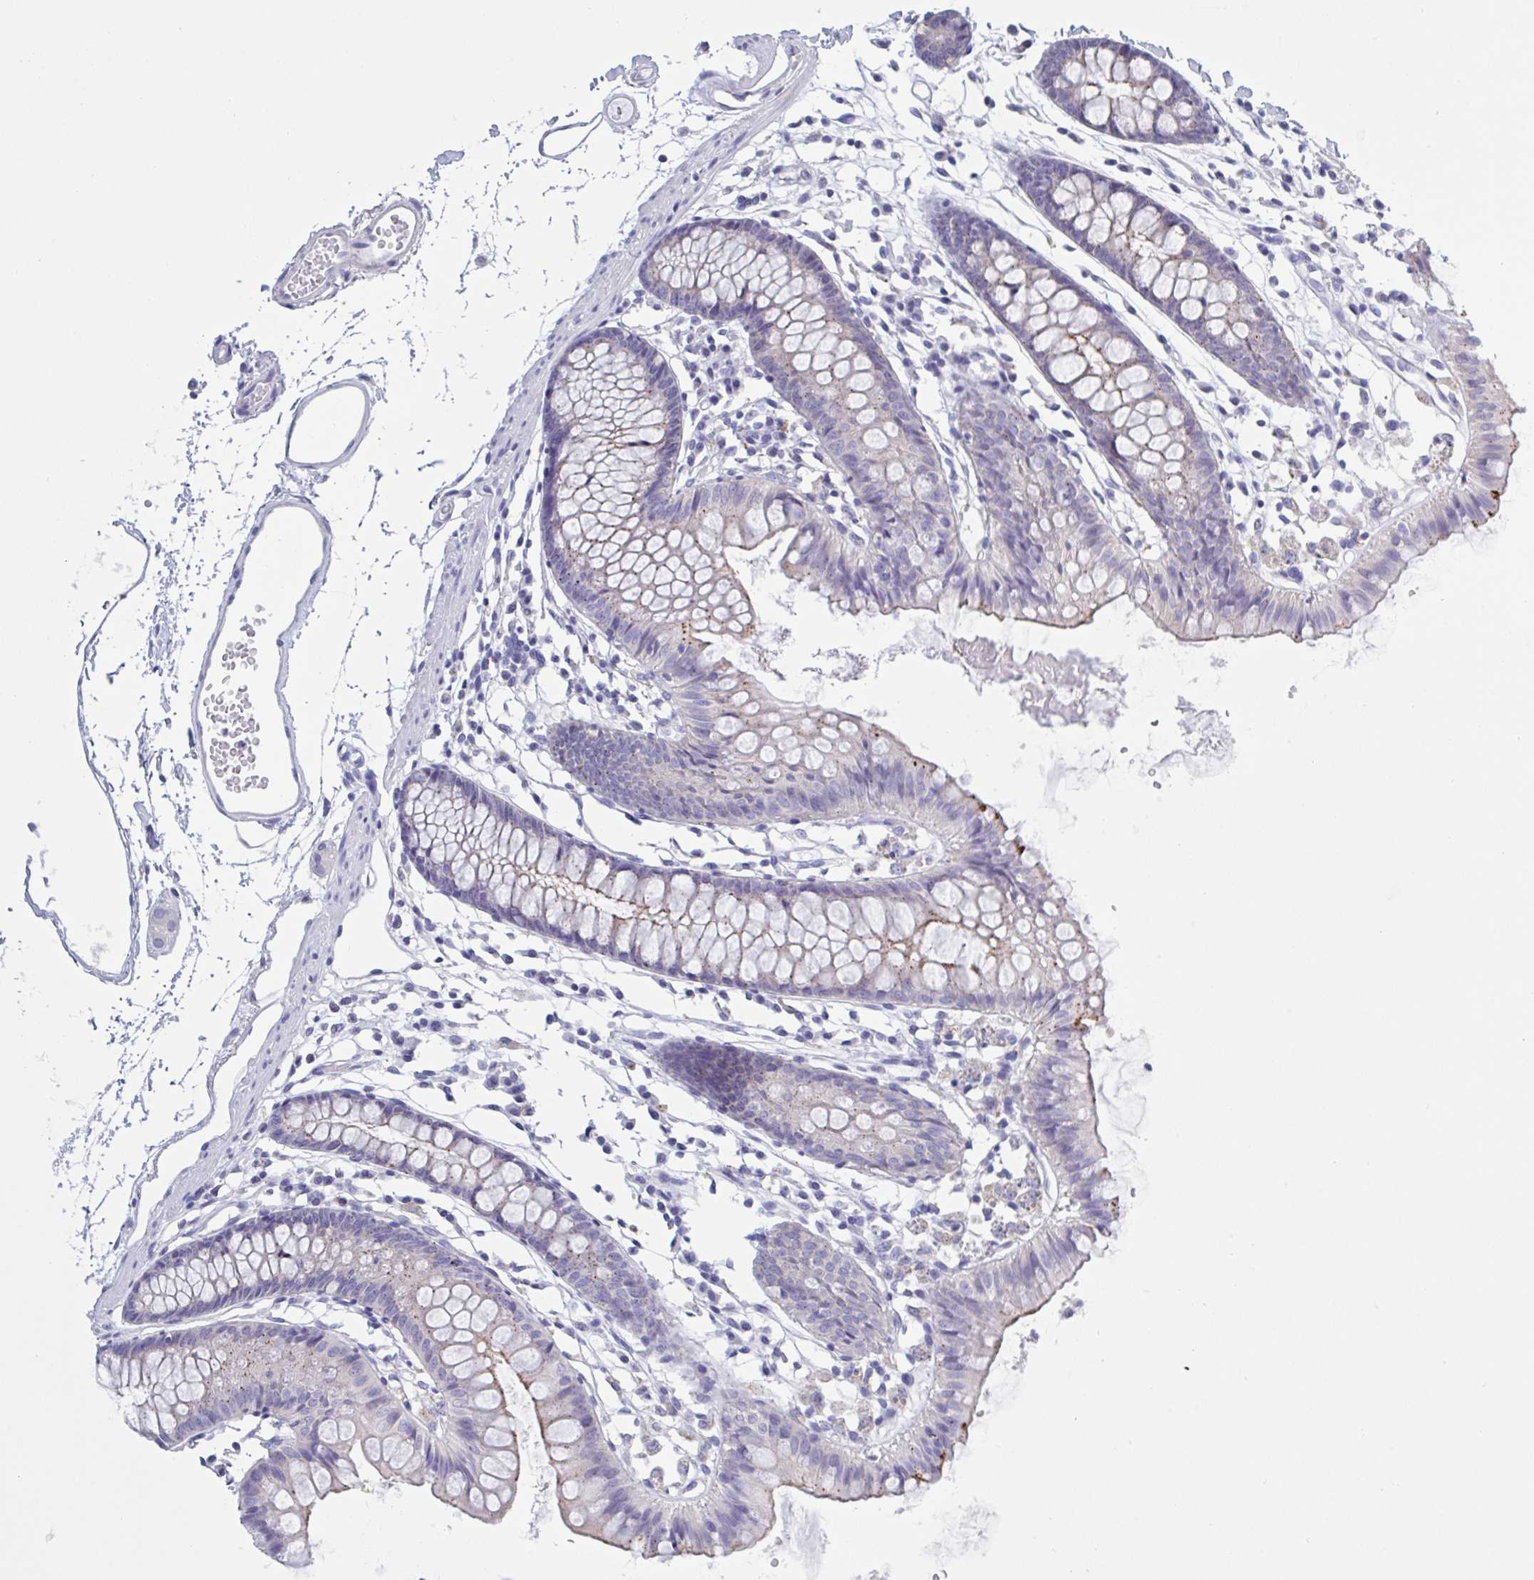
{"staining": {"intensity": "negative", "quantity": "none", "location": "none"}, "tissue": "colon", "cell_type": "Endothelial cells", "image_type": "normal", "snomed": [{"axis": "morphology", "description": "Normal tissue, NOS"}, {"axis": "topography", "description": "Colon"}], "caption": "An immunohistochemistry (IHC) image of normal colon is shown. There is no staining in endothelial cells of colon.", "gene": "CHMP5", "patient": {"sex": "female", "age": 84}}